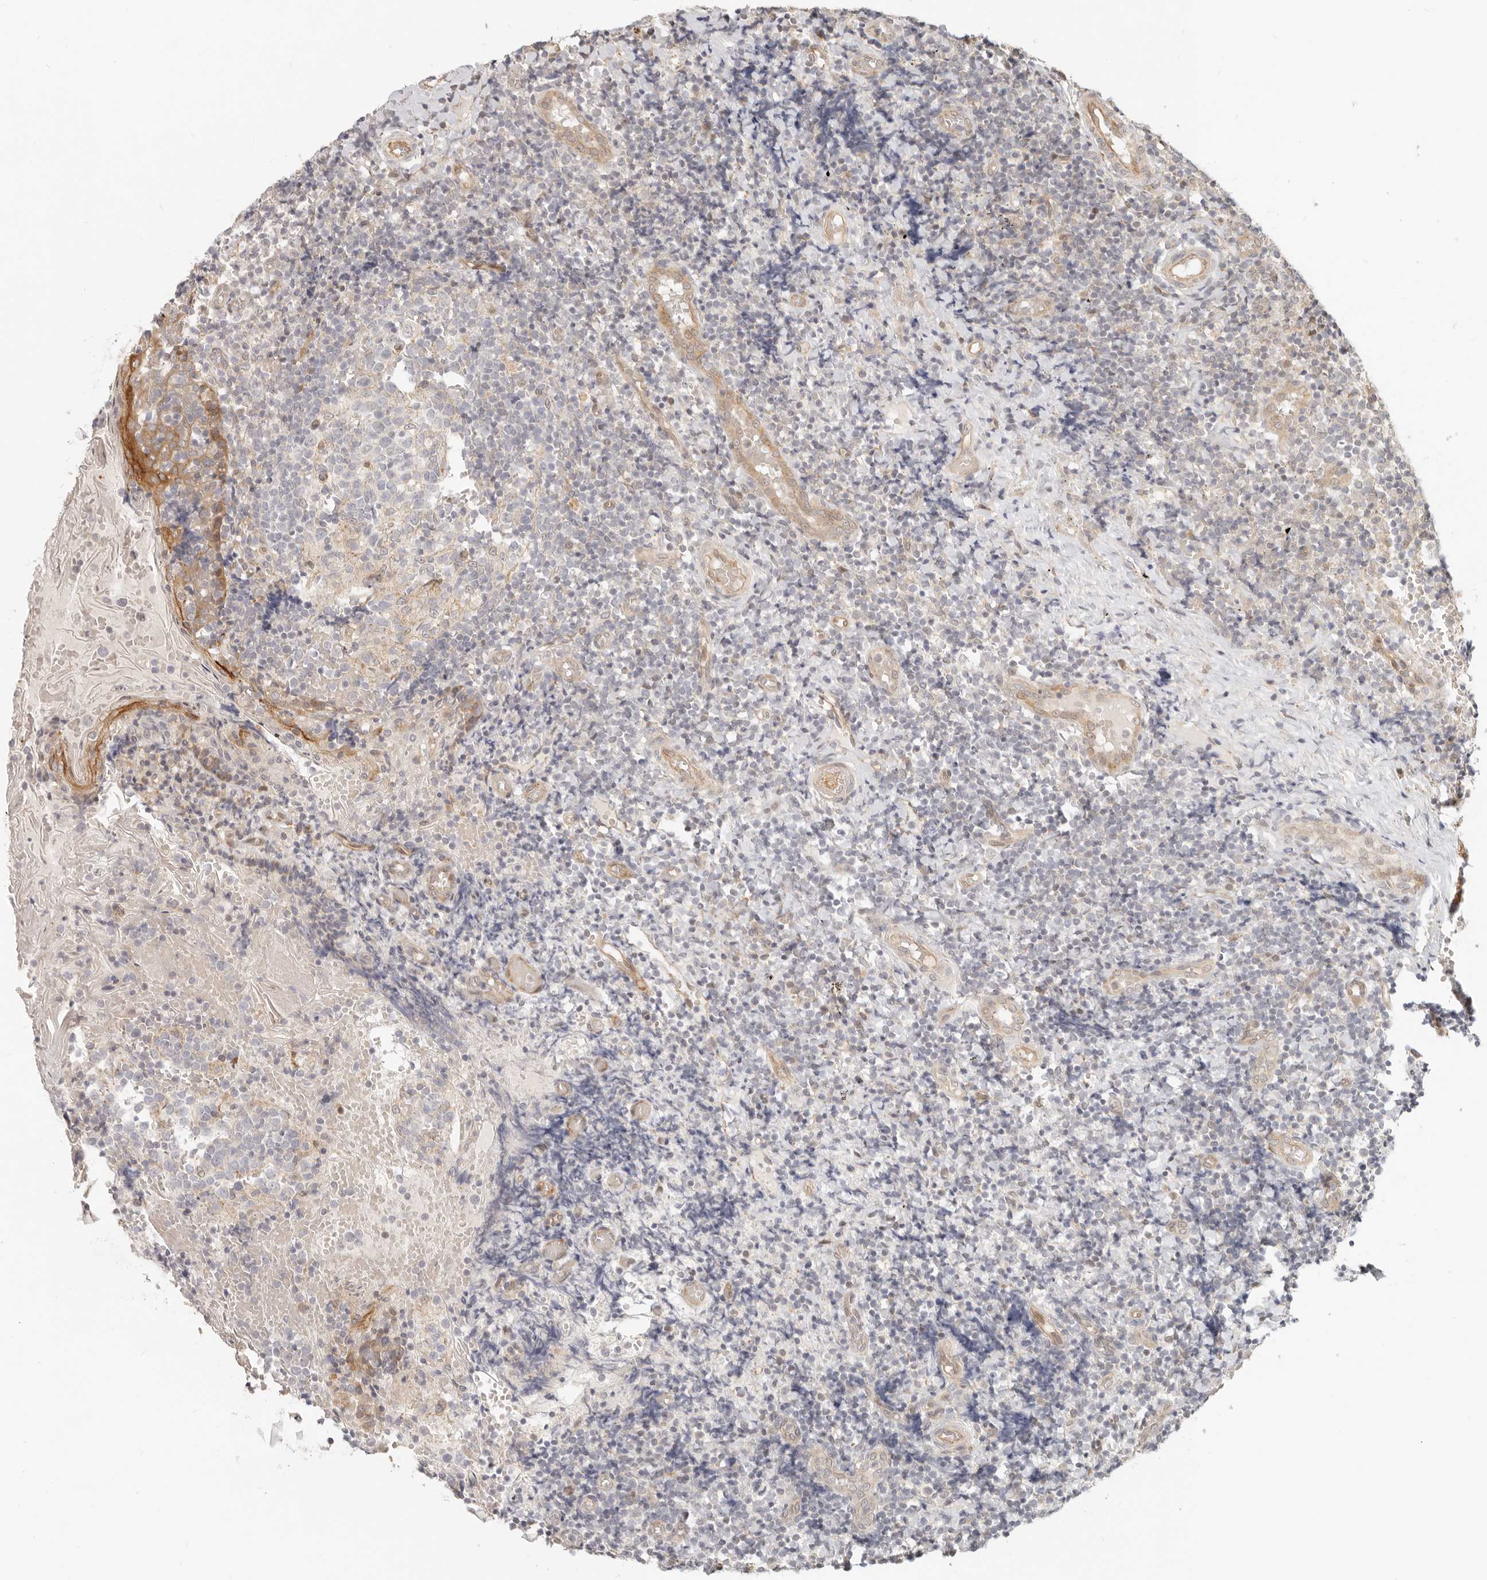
{"staining": {"intensity": "negative", "quantity": "none", "location": "none"}, "tissue": "tonsil", "cell_type": "Germinal center cells", "image_type": "normal", "snomed": [{"axis": "morphology", "description": "Normal tissue, NOS"}, {"axis": "topography", "description": "Tonsil"}], "caption": "Germinal center cells are negative for protein expression in benign human tonsil. (Brightfield microscopy of DAB immunohistochemistry (IHC) at high magnification).", "gene": "TUFT1", "patient": {"sex": "female", "age": 19}}